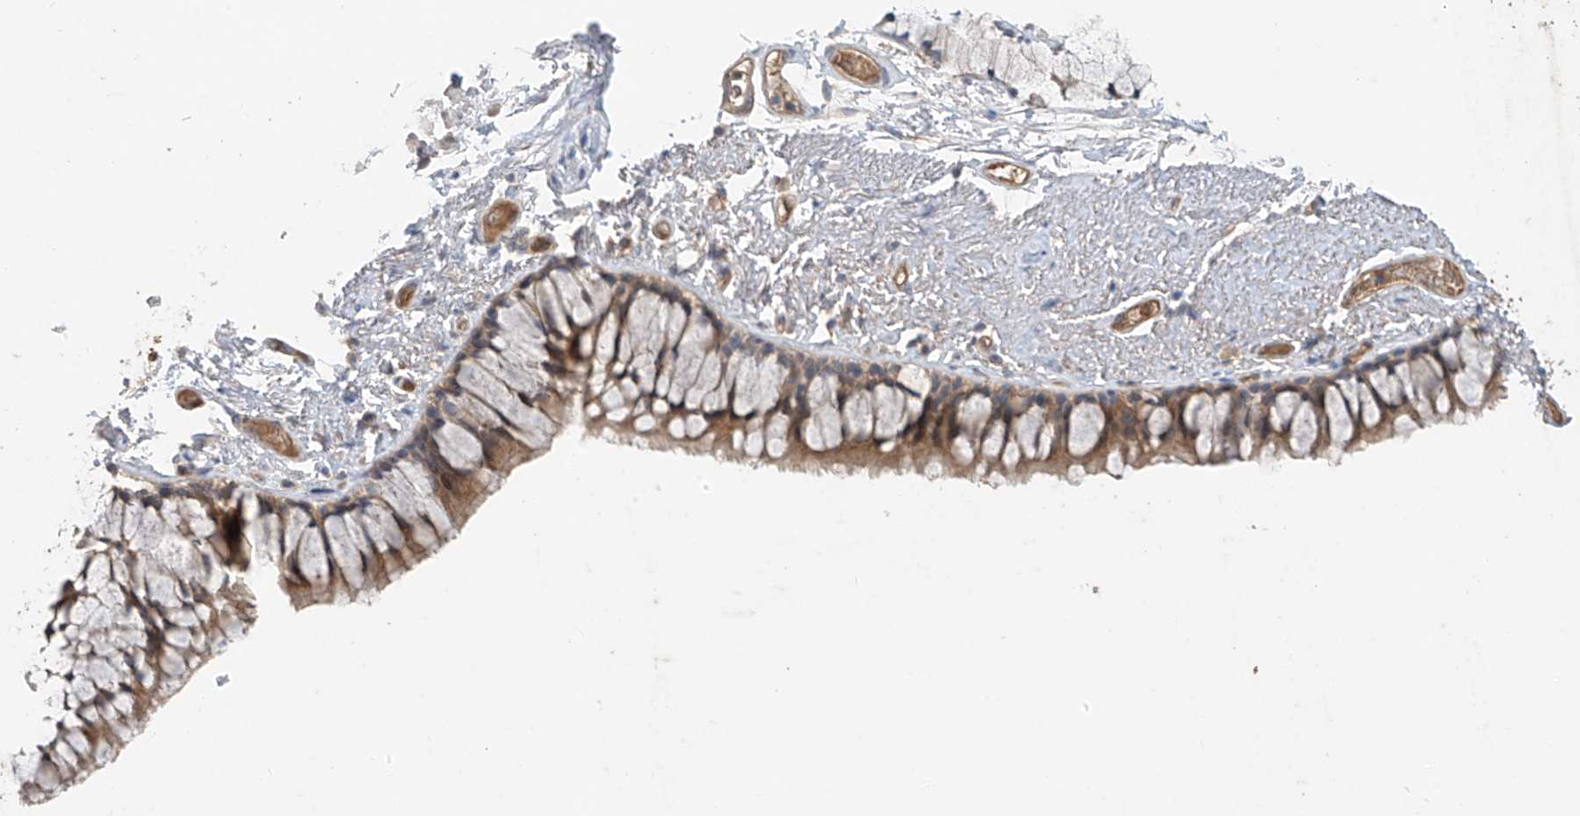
{"staining": {"intensity": "moderate", "quantity": ">75%", "location": "cytoplasmic/membranous"}, "tissue": "bronchus", "cell_type": "Respiratory epithelial cells", "image_type": "normal", "snomed": [{"axis": "morphology", "description": "Normal tissue, NOS"}, {"axis": "topography", "description": "Cartilage tissue"}, {"axis": "topography", "description": "Bronchus"}], "caption": "Respiratory epithelial cells show medium levels of moderate cytoplasmic/membranous staining in approximately >75% of cells in normal bronchus.", "gene": "CACNA2D4", "patient": {"sex": "female", "age": 73}}